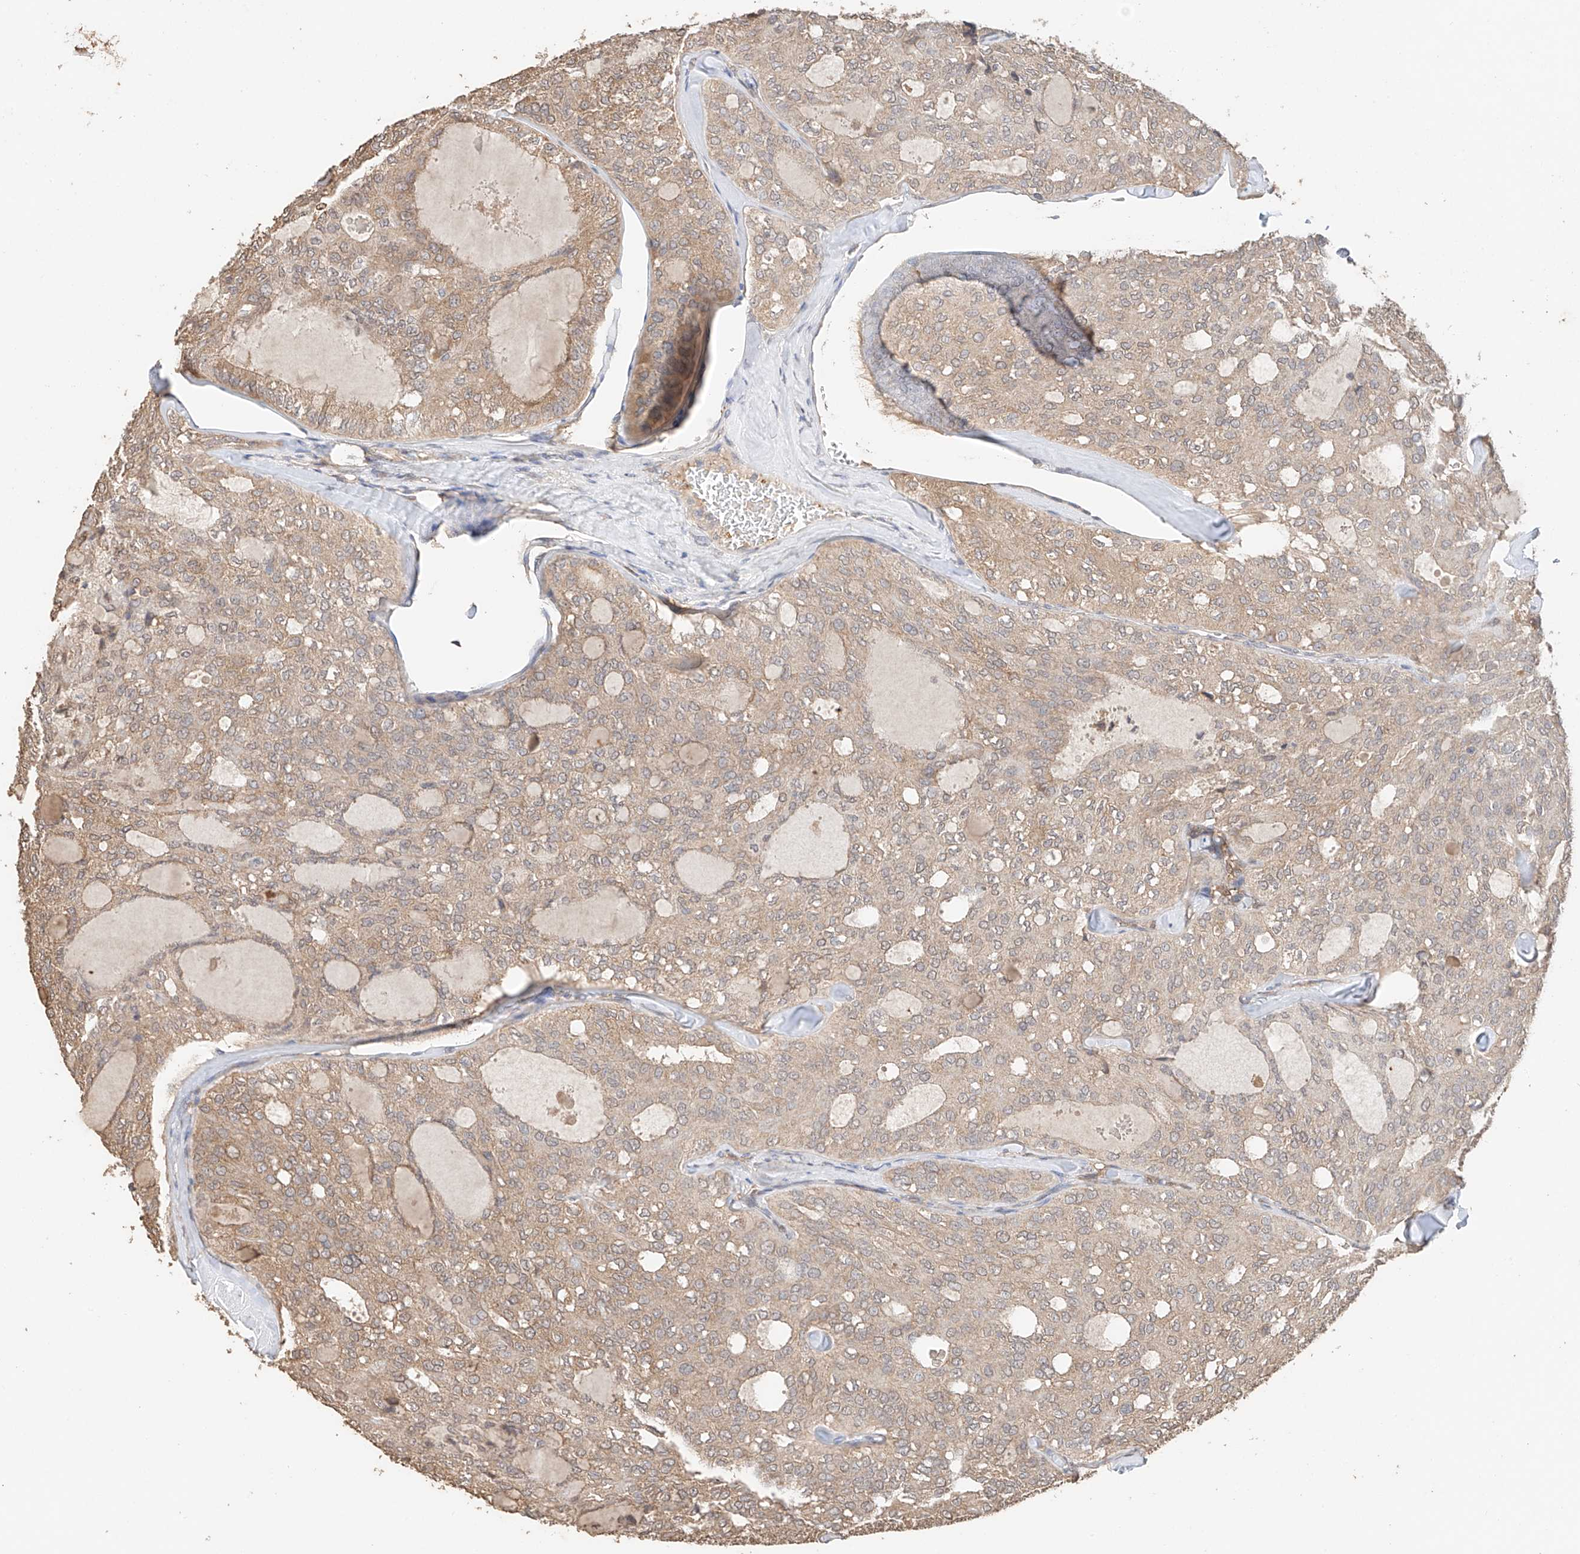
{"staining": {"intensity": "weak", "quantity": ">75%", "location": "cytoplasmic/membranous"}, "tissue": "thyroid cancer", "cell_type": "Tumor cells", "image_type": "cancer", "snomed": [{"axis": "morphology", "description": "Follicular adenoma carcinoma, NOS"}, {"axis": "topography", "description": "Thyroid gland"}], "caption": "Tumor cells reveal low levels of weak cytoplasmic/membranous positivity in approximately >75% of cells in human thyroid follicular adenoma carcinoma.", "gene": "IL22RA2", "patient": {"sex": "male", "age": 75}}